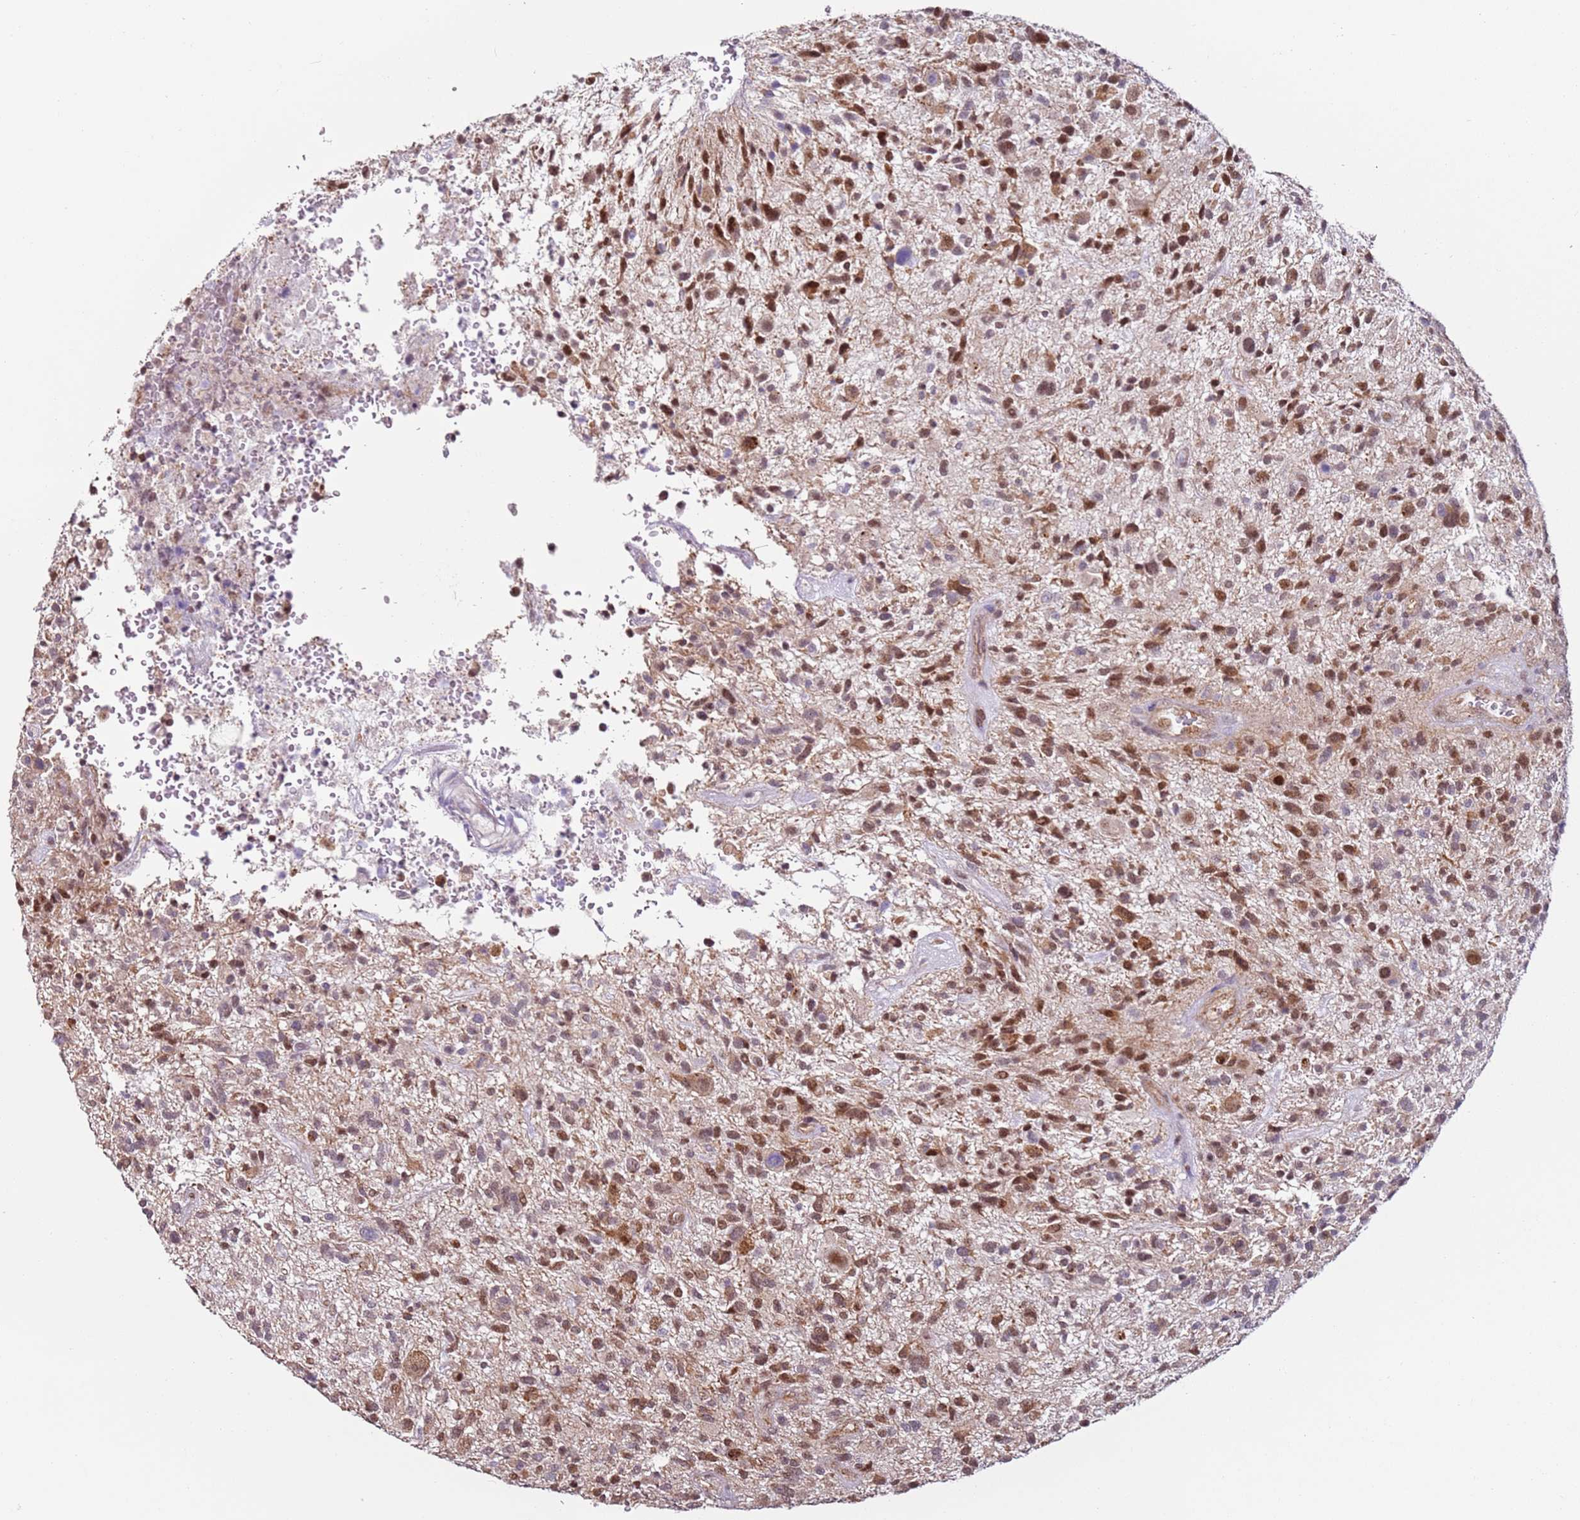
{"staining": {"intensity": "moderate", "quantity": ">75%", "location": "nuclear"}, "tissue": "glioma", "cell_type": "Tumor cells", "image_type": "cancer", "snomed": [{"axis": "morphology", "description": "Glioma, malignant, High grade"}, {"axis": "topography", "description": "Brain"}], "caption": "This photomicrograph displays IHC staining of human malignant glioma (high-grade), with medium moderate nuclear staining in approximately >75% of tumor cells.", "gene": "PSMD4", "patient": {"sex": "male", "age": 47}}